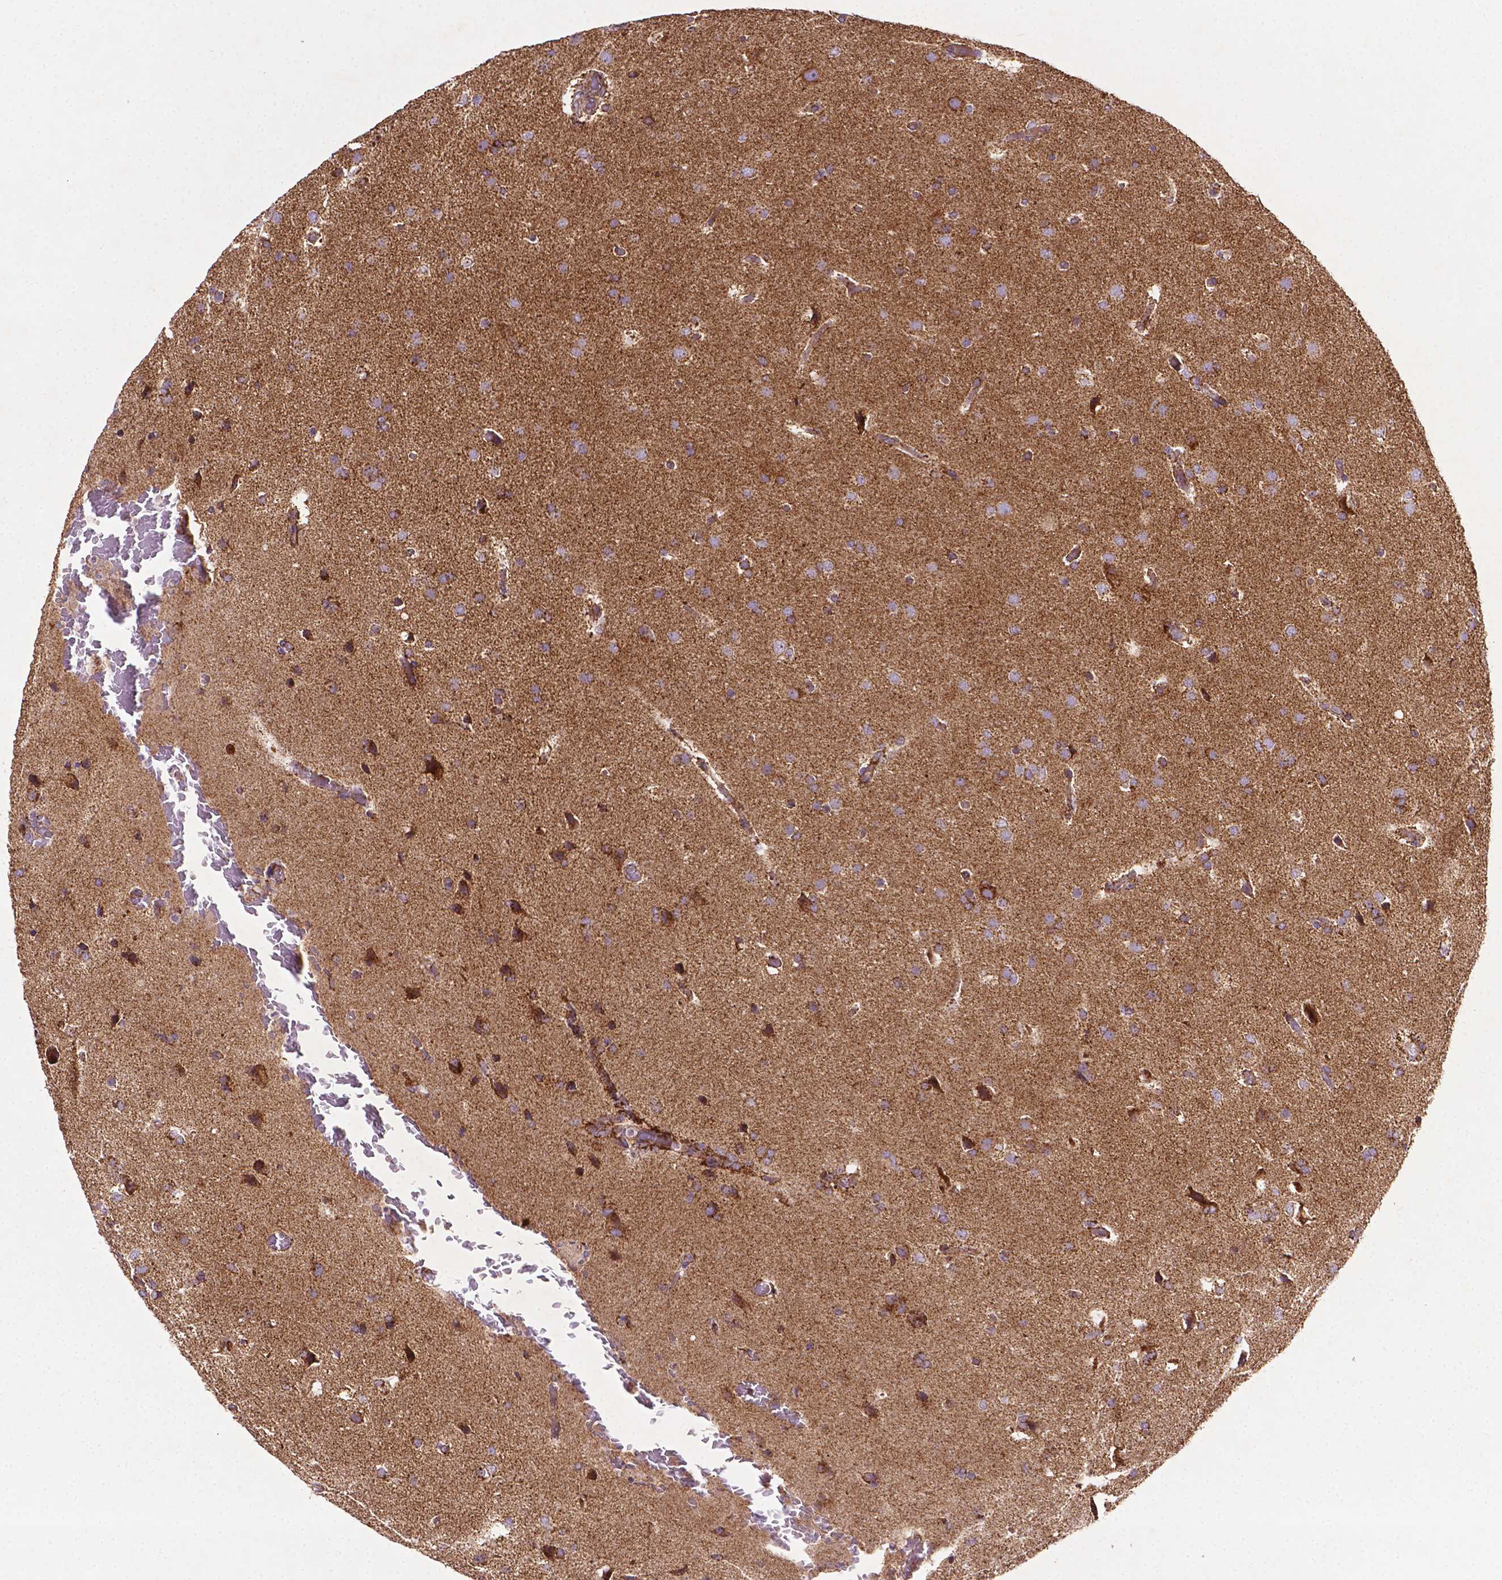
{"staining": {"intensity": "strong", "quantity": ">75%", "location": "cytoplasmic/membranous"}, "tissue": "glioma", "cell_type": "Tumor cells", "image_type": "cancer", "snomed": [{"axis": "morphology", "description": "Glioma, malignant, High grade"}, {"axis": "topography", "description": "Brain"}], "caption": "Human high-grade glioma (malignant) stained with a brown dye displays strong cytoplasmic/membranous positive staining in approximately >75% of tumor cells.", "gene": "ILVBL", "patient": {"sex": "male", "age": 68}}